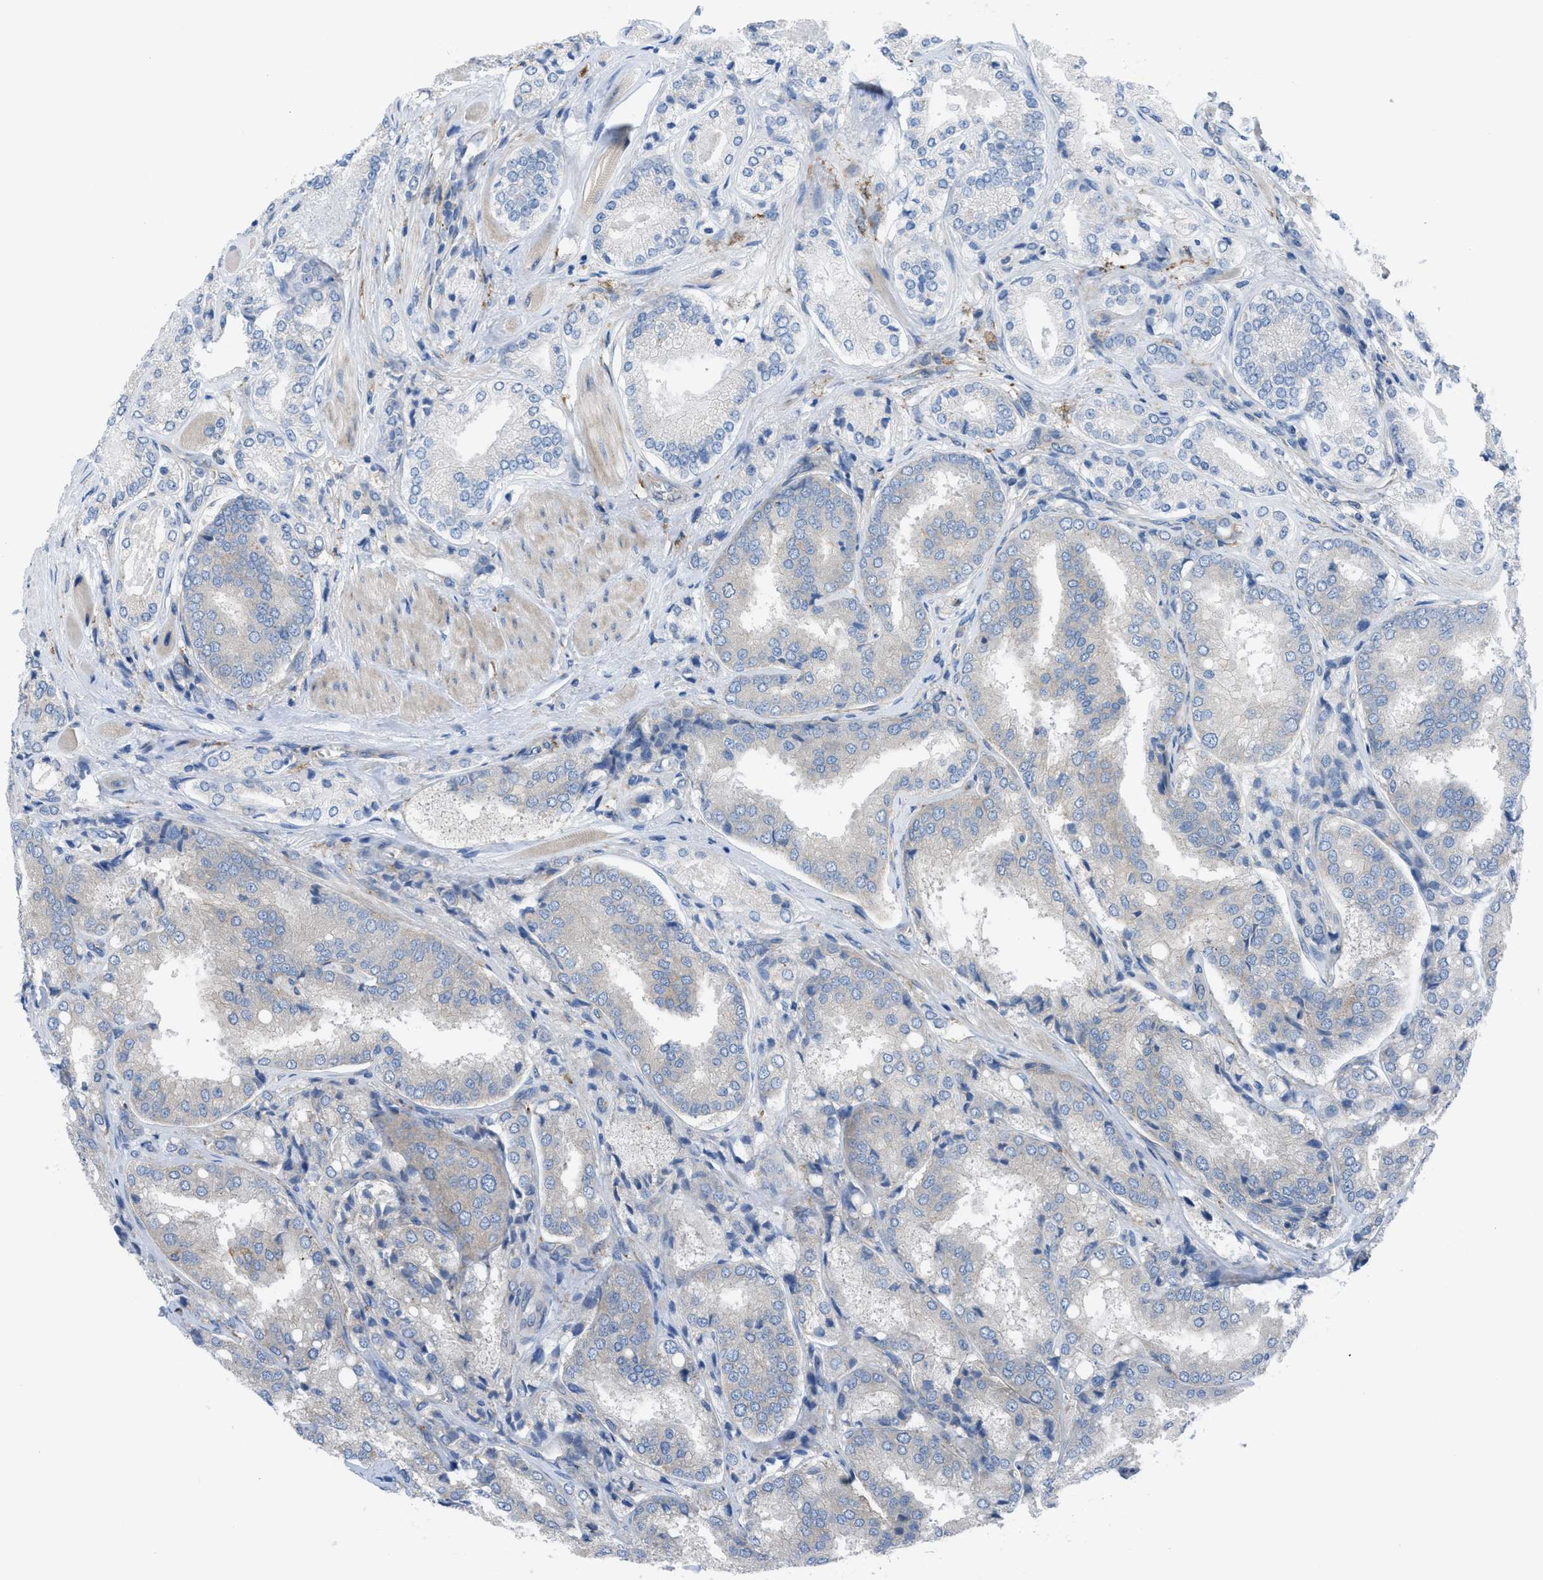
{"staining": {"intensity": "negative", "quantity": "none", "location": "none"}, "tissue": "prostate cancer", "cell_type": "Tumor cells", "image_type": "cancer", "snomed": [{"axis": "morphology", "description": "Adenocarcinoma, High grade"}, {"axis": "topography", "description": "Prostate"}], "caption": "Immunohistochemical staining of human prostate high-grade adenocarcinoma reveals no significant expression in tumor cells. (Stains: DAB (3,3'-diaminobenzidine) immunohistochemistry (IHC) with hematoxylin counter stain, Microscopy: brightfield microscopy at high magnification).", "gene": "EGFR", "patient": {"sex": "male", "age": 50}}